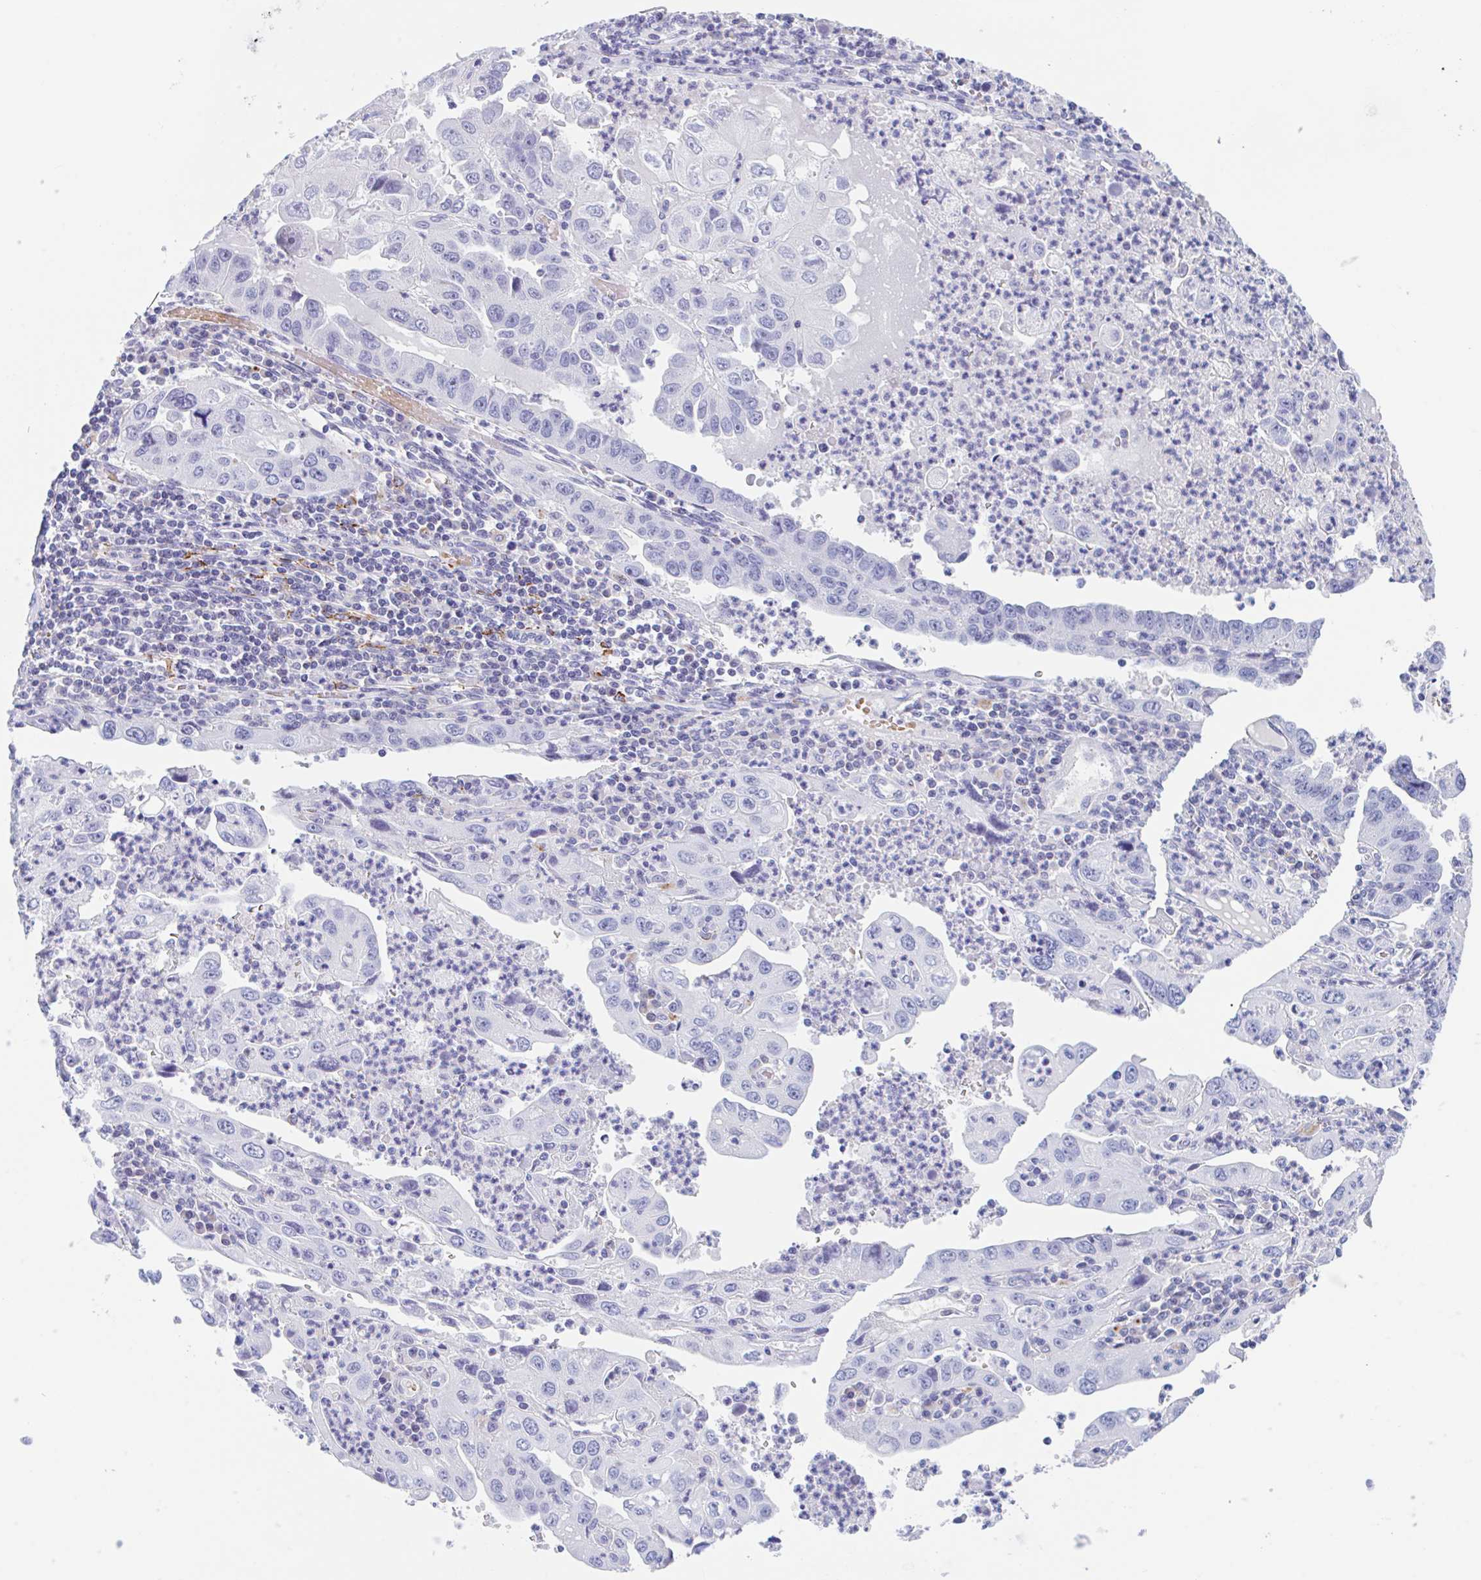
{"staining": {"intensity": "negative", "quantity": "none", "location": "none"}, "tissue": "endometrial cancer", "cell_type": "Tumor cells", "image_type": "cancer", "snomed": [{"axis": "morphology", "description": "Adenocarcinoma, NOS"}, {"axis": "topography", "description": "Uterus"}], "caption": "Endometrial adenocarcinoma was stained to show a protein in brown. There is no significant positivity in tumor cells.", "gene": "ANKRD9", "patient": {"sex": "female", "age": 62}}